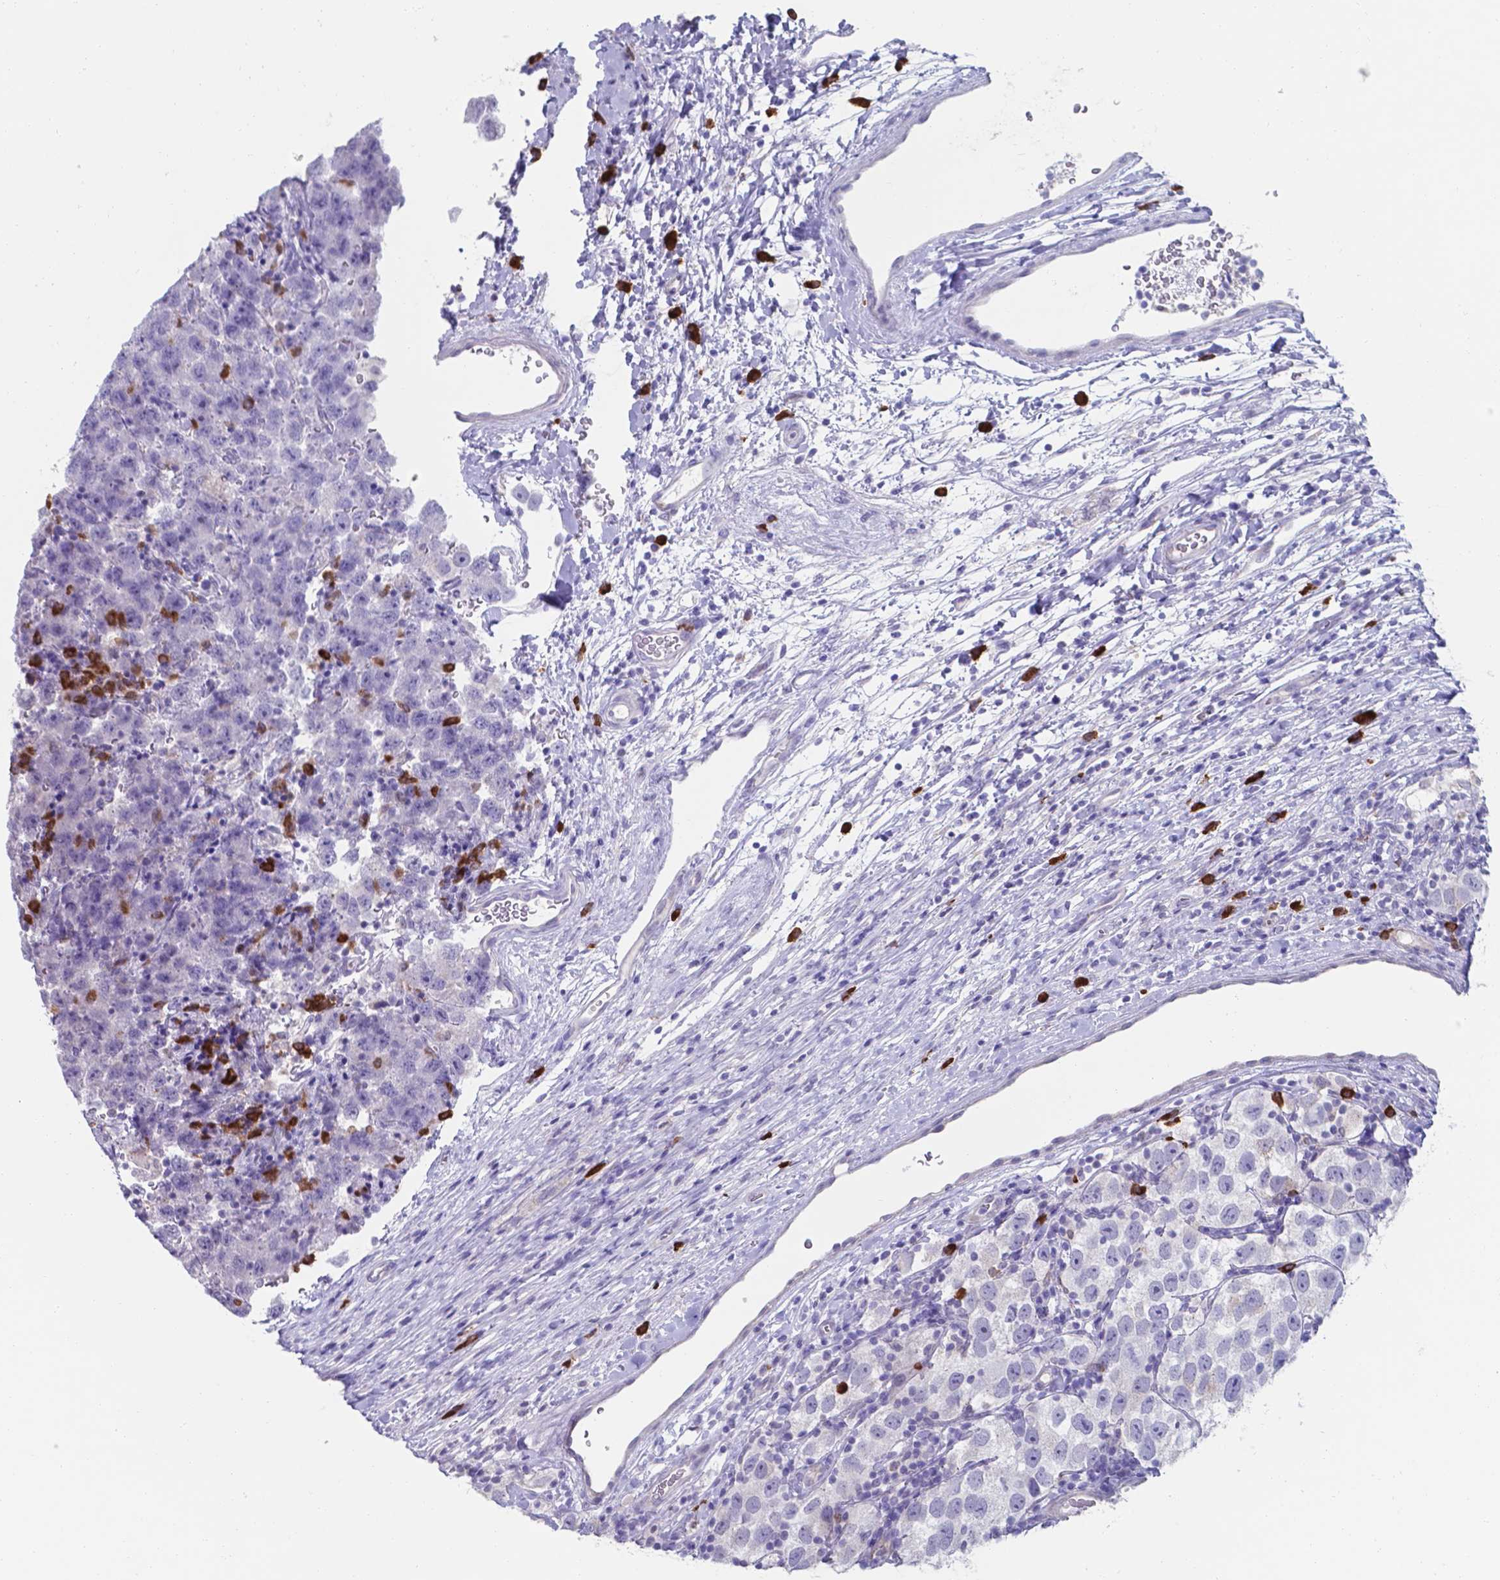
{"staining": {"intensity": "negative", "quantity": "none", "location": "none"}, "tissue": "testis cancer", "cell_type": "Tumor cells", "image_type": "cancer", "snomed": [{"axis": "morphology", "description": "Seminoma, NOS"}, {"axis": "topography", "description": "Testis"}], "caption": "Tumor cells are negative for protein expression in human seminoma (testis).", "gene": "UBE2J1", "patient": {"sex": "male", "age": 26}}